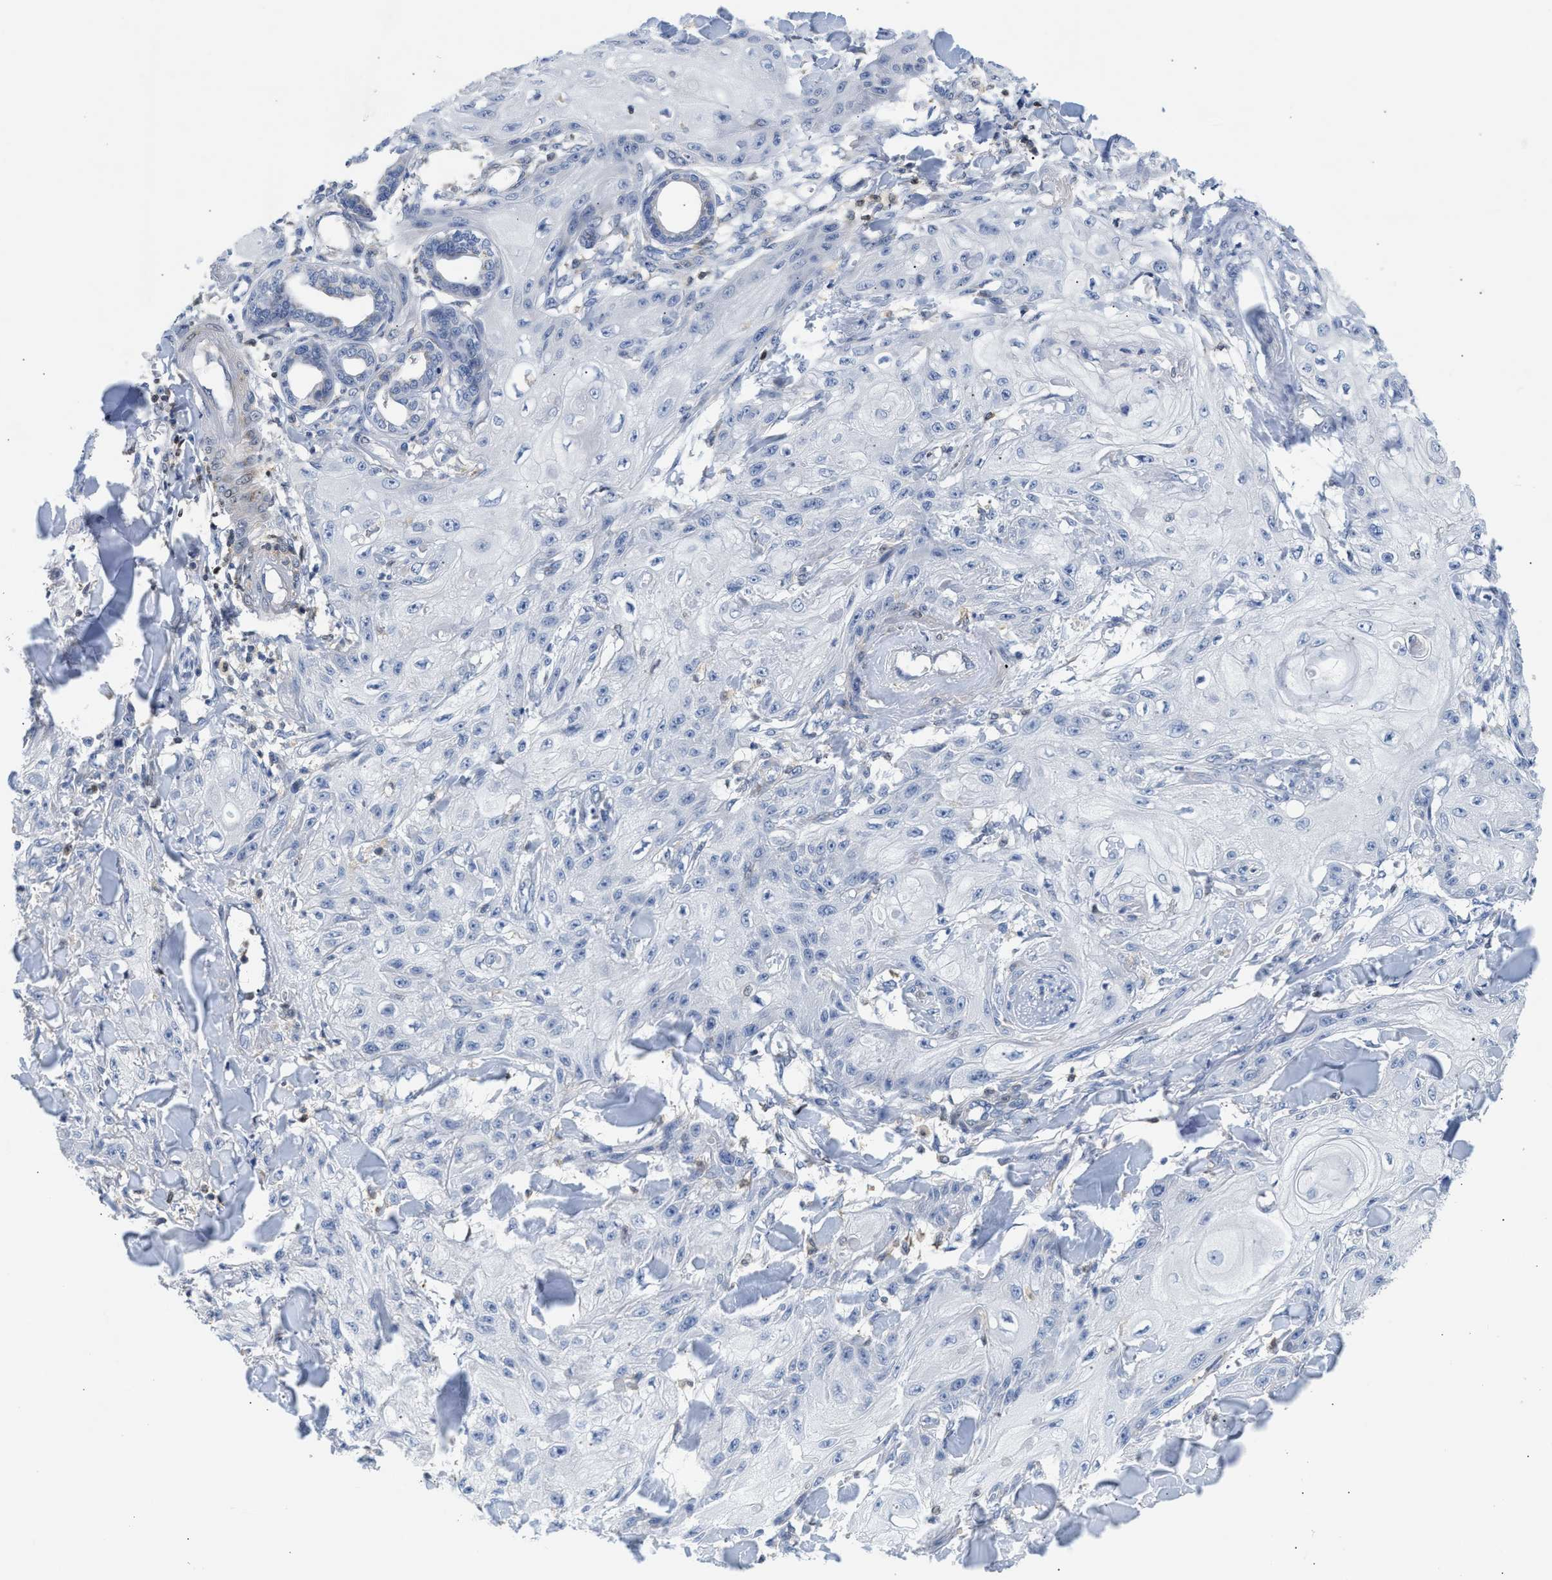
{"staining": {"intensity": "negative", "quantity": "none", "location": "none"}, "tissue": "skin cancer", "cell_type": "Tumor cells", "image_type": "cancer", "snomed": [{"axis": "morphology", "description": "Squamous cell carcinoma, NOS"}, {"axis": "topography", "description": "Skin"}], "caption": "Immunohistochemistry histopathology image of neoplastic tissue: skin cancer (squamous cell carcinoma) stained with DAB (3,3'-diaminobenzidine) demonstrates no significant protein expression in tumor cells. (DAB (3,3'-diaminobenzidine) immunohistochemistry (IHC) with hematoxylin counter stain).", "gene": "SLIT2", "patient": {"sex": "male", "age": 74}}